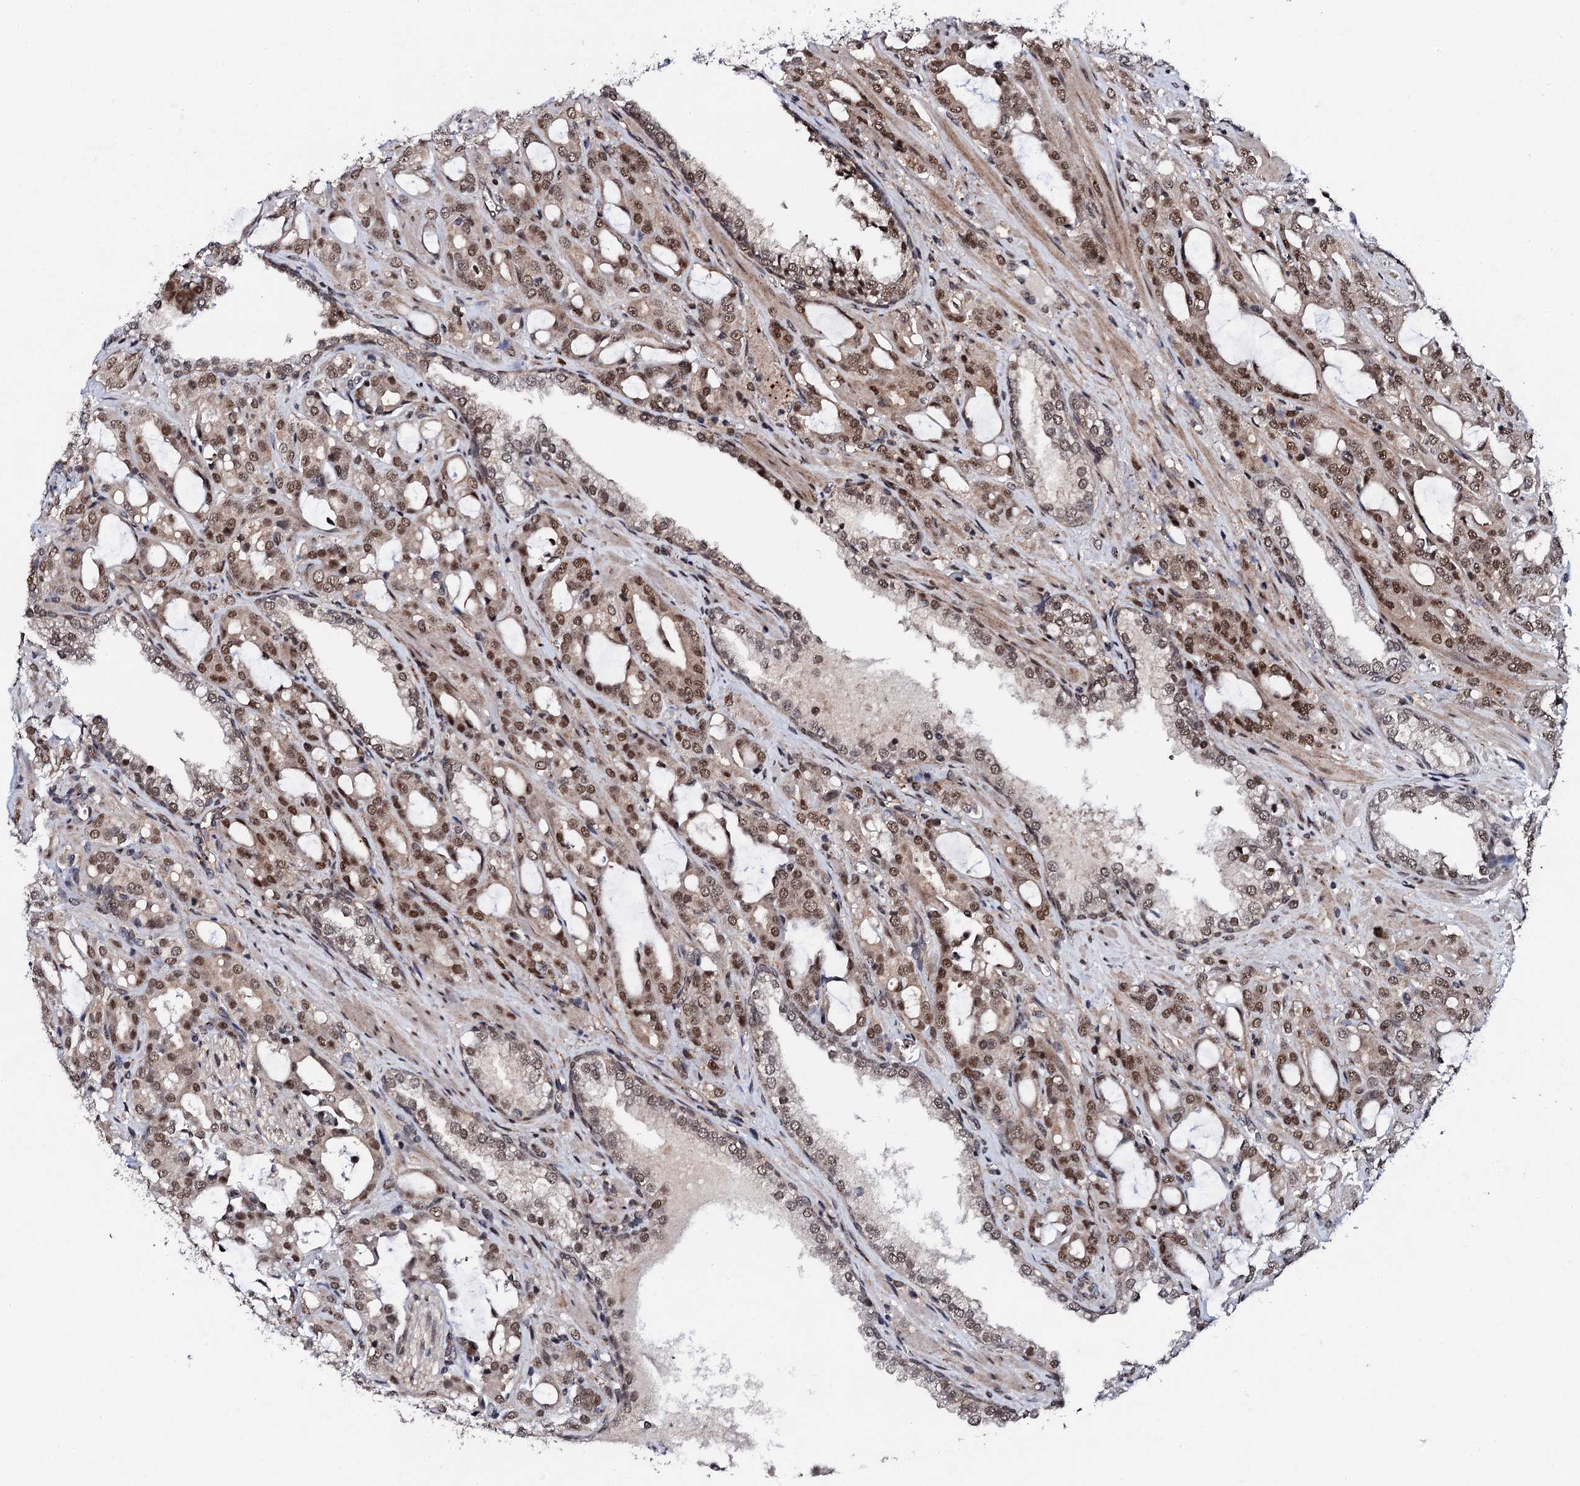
{"staining": {"intensity": "moderate", "quantity": ">75%", "location": "cytoplasmic/membranous,nuclear"}, "tissue": "prostate cancer", "cell_type": "Tumor cells", "image_type": "cancer", "snomed": [{"axis": "morphology", "description": "Adenocarcinoma, High grade"}, {"axis": "topography", "description": "Prostate"}], "caption": "Prostate cancer stained for a protein reveals moderate cytoplasmic/membranous and nuclear positivity in tumor cells.", "gene": "CSTF3", "patient": {"sex": "male", "age": 72}}